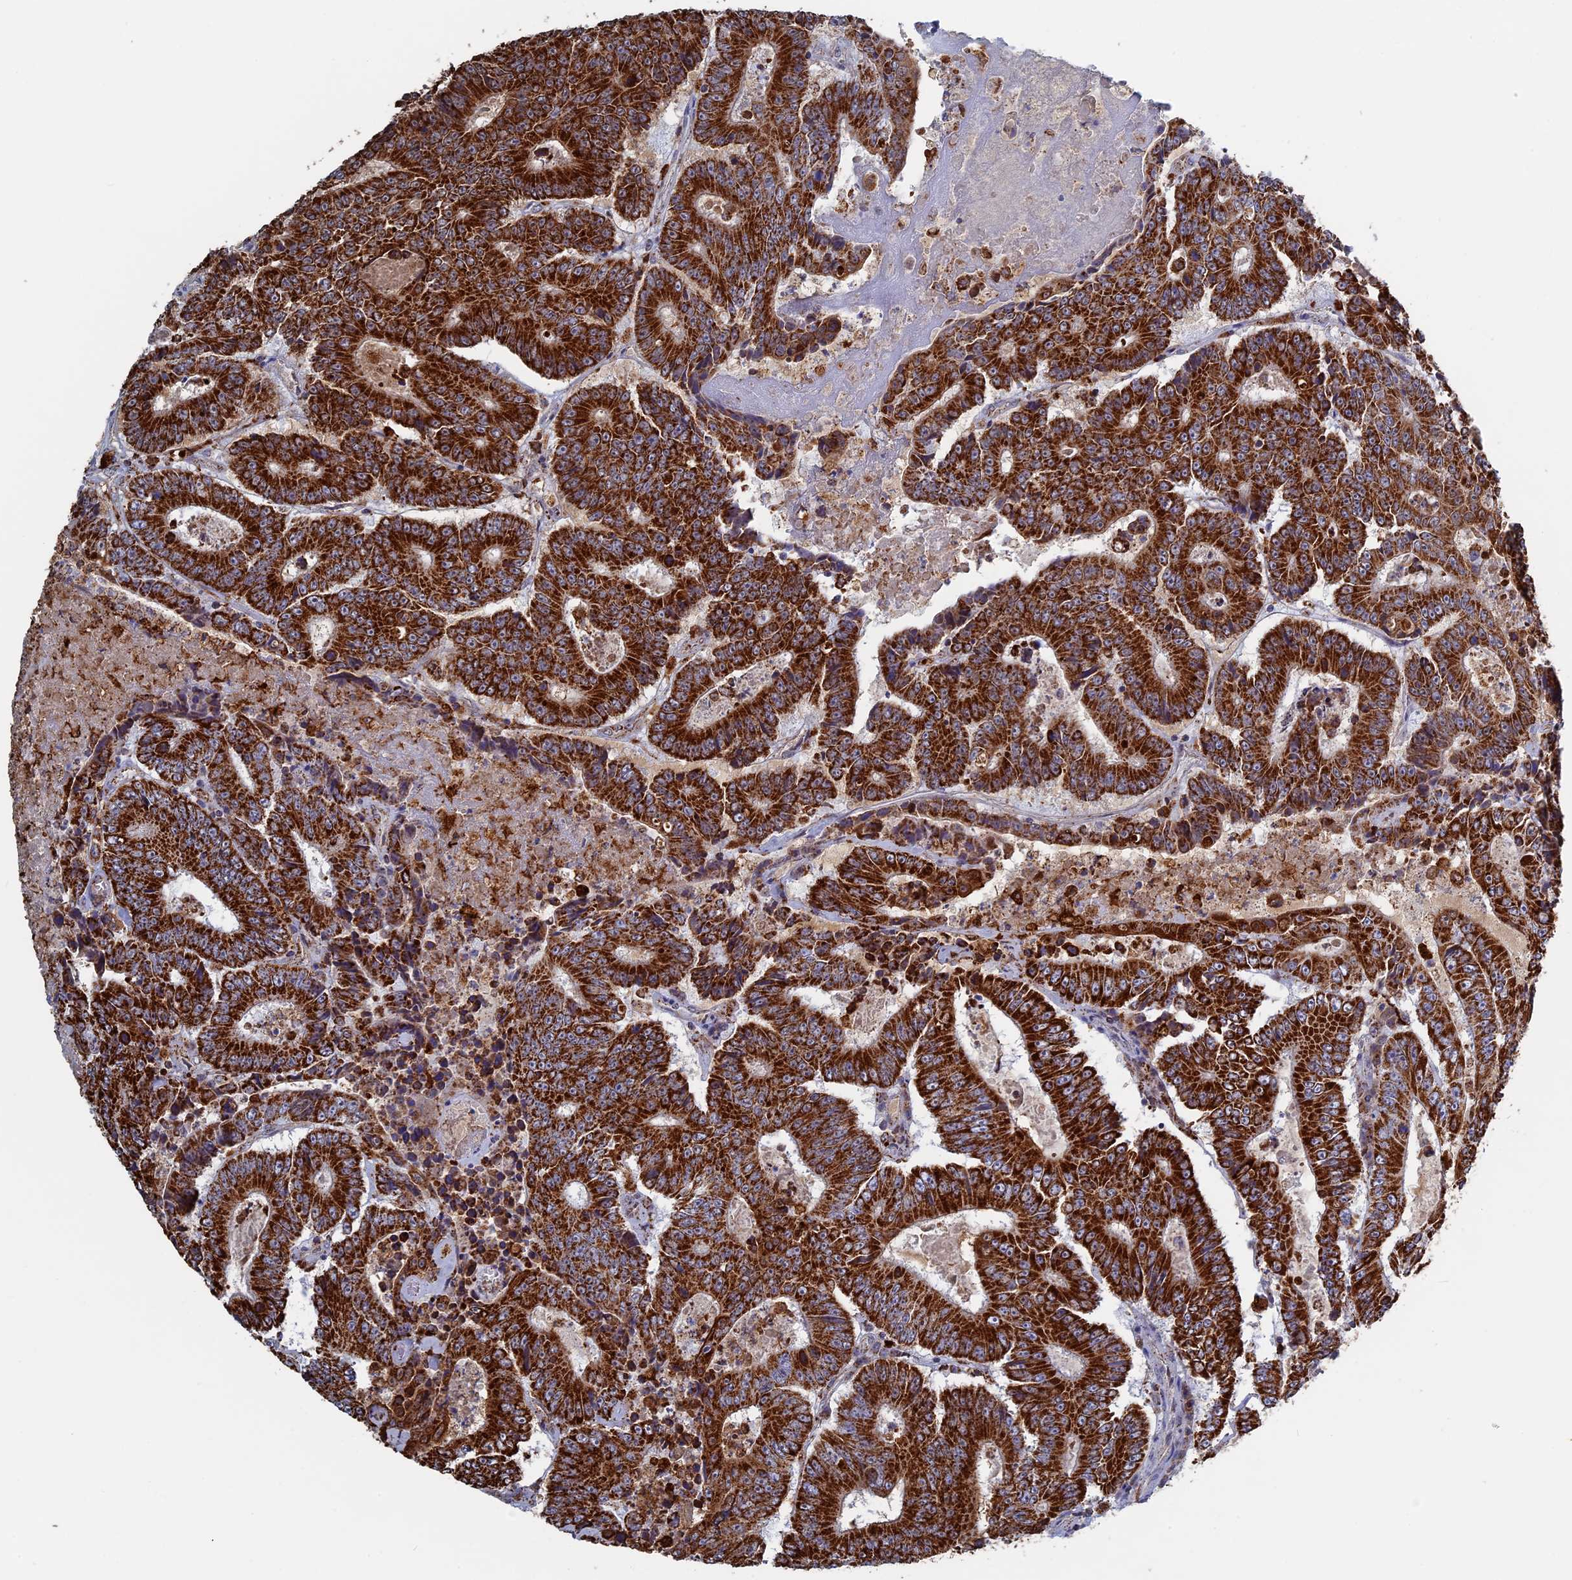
{"staining": {"intensity": "strong", "quantity": ">75%", "location": "cytoplasmic/membranous"}, "tissue": "colorectal cancer", "cell_type": "Tumor cells", "image_type": "cancer", "snomed": [{"axis": "morphology", "description": "Adenocarcinoma, NOS"}, {"axis": "topography", "description": "Colon"}], "caption": "This histopathology image shows colorectal cancer (adenocarcinoma) stained with IHC to label a protein in brown. The cytoplasmic/membranous of tumor cells show strong positivity for the protein. Nuclei are counter-stained blue.", "gene": "SEC24D", "patient": {"sex": "male", "age": 83}}